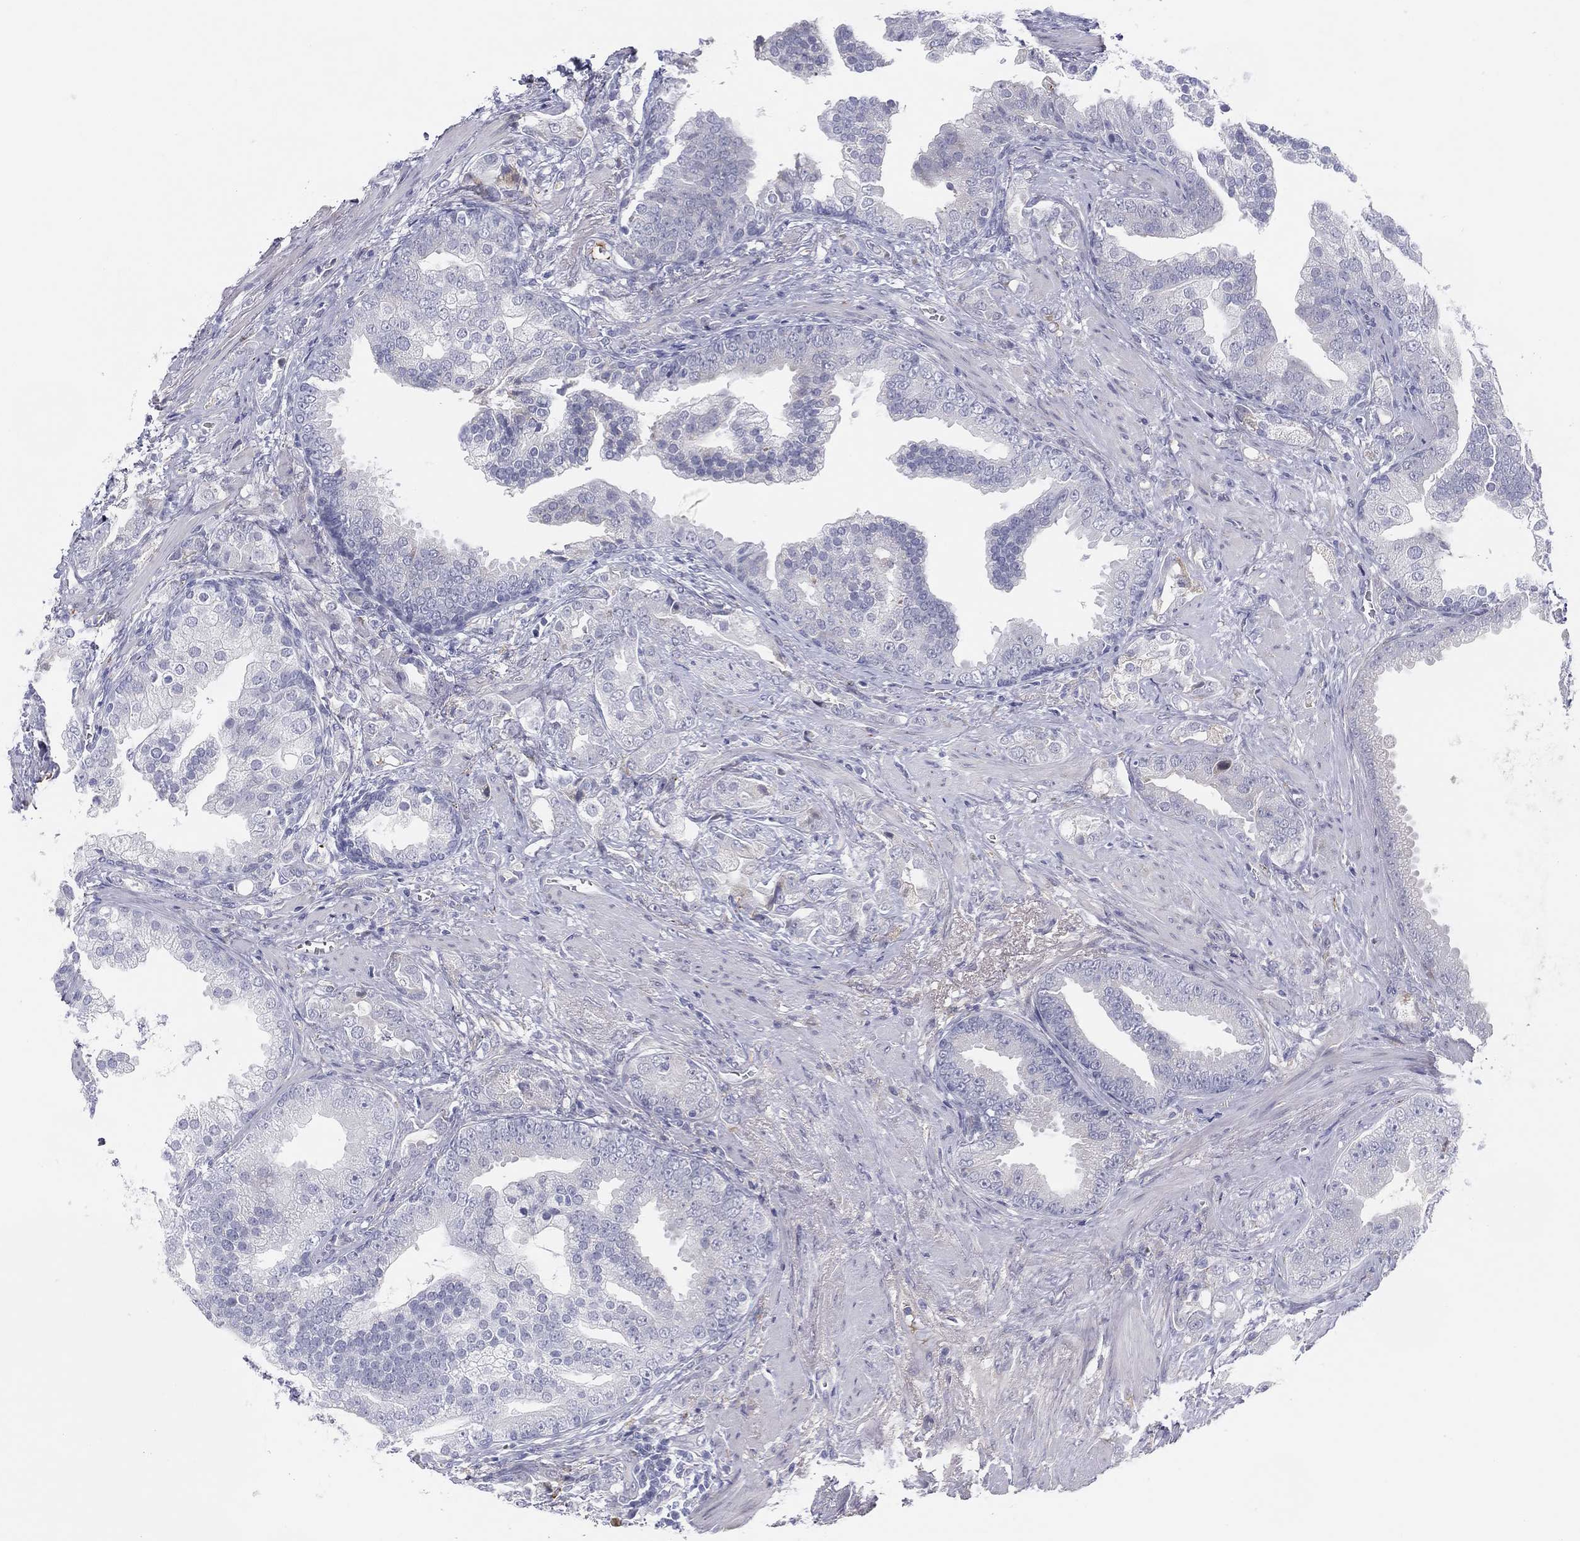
{"staining": {"intensity": "negative", "quantity": "none", "location": "none"}, "tissue": "prostate cancer", "cell_type": "Tumor cells", "image_type": "cancer", "snomed": [{"axis": "morphology", "description": "Adenocarcinoma, NOS"}, {"axis": "topography", "description": "Prostate"}], "caption": "Prostate cancer (adenocarcinoma) stained for a protein using IHC exhibits no expression tumor cells.", "gene": "MLF1", "patient": {"sex": "male", "age": 57}}